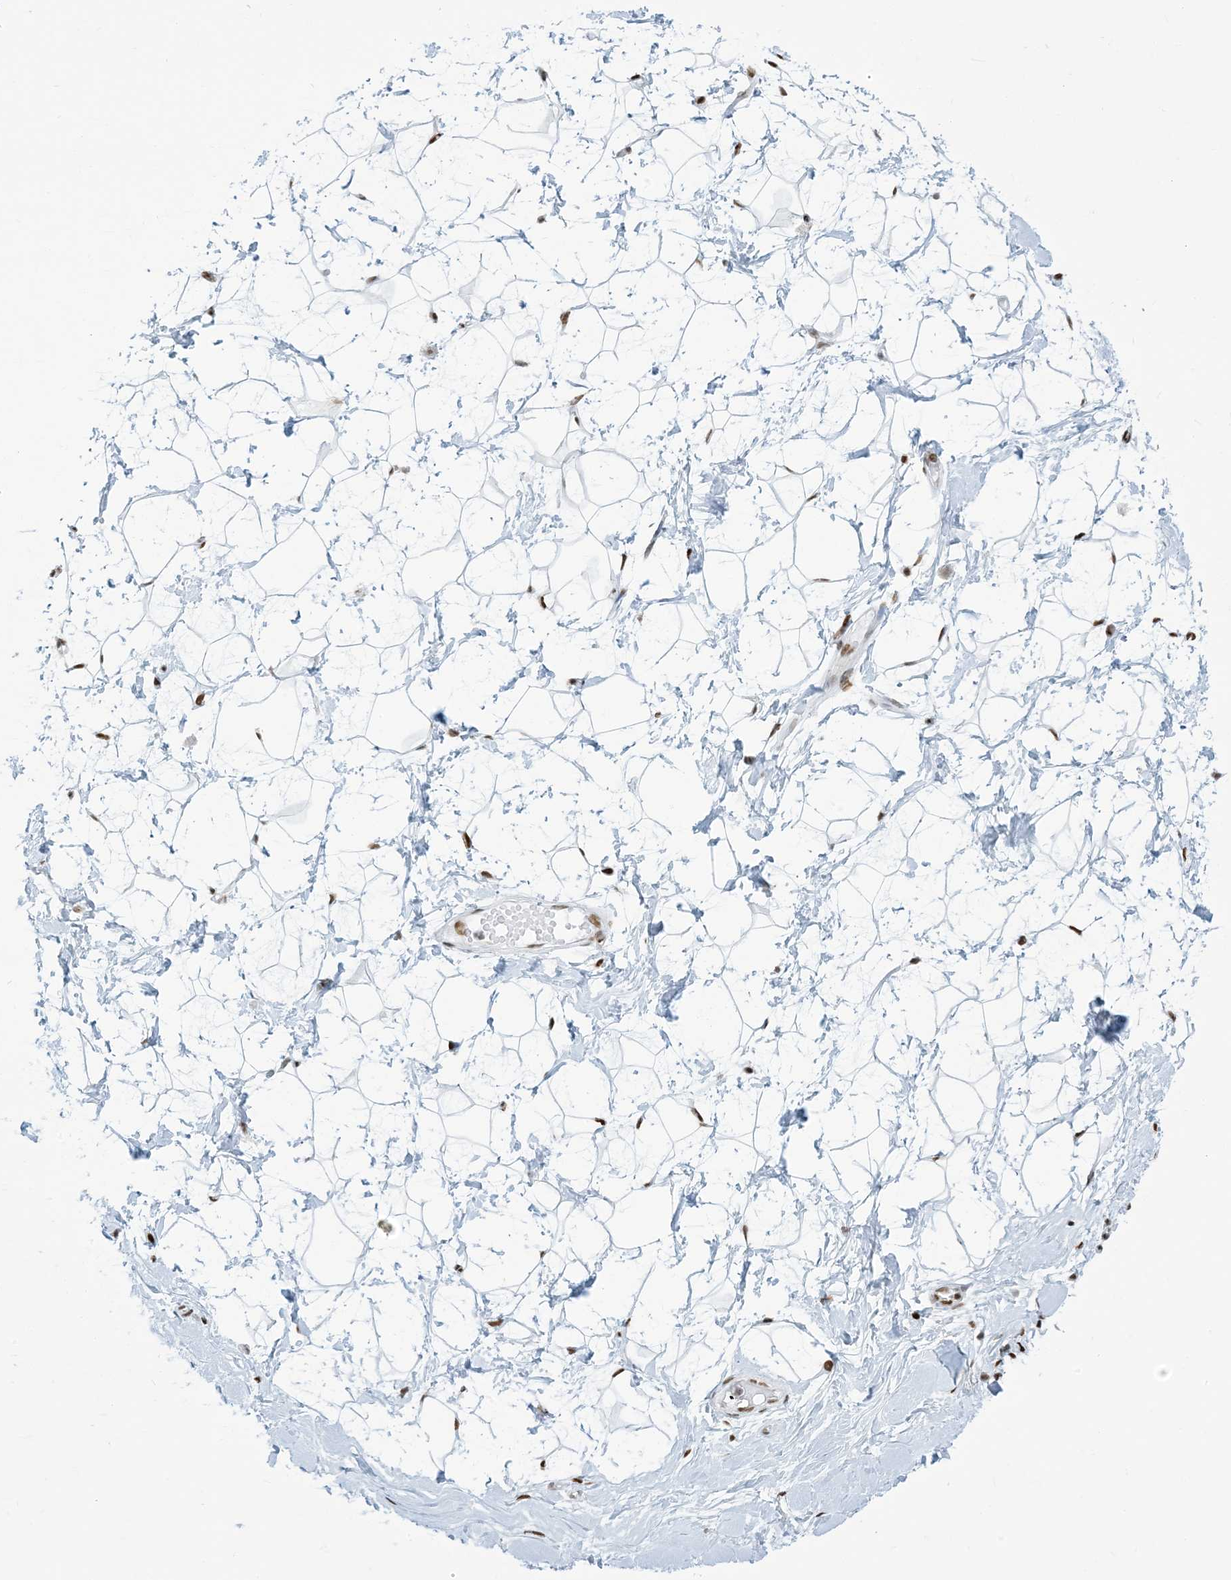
{"staining": {"intensity": "strong", "quantity": ">75%", "location": "nuclear"}, "tissue": "breast", "cell_type": "Adipocytes", "image_type": "normal", "snomed": [{"axis": "morphology", "description": "Normal tissue, NOS"}, {"axis": "morphology", "description": "Adenoma, NOS"}, {"axis": "topography", "description": "Breast"}], "caption": "Immunohistochemical staining of normal breast reveals strong nuclear protein staining in approximately >75% of adipocytes. (brown staining indicates protein expression, while blue staining denotes nuclei).", "gene": "STAG1", "patient": {"sex": "female", "age": 23}}